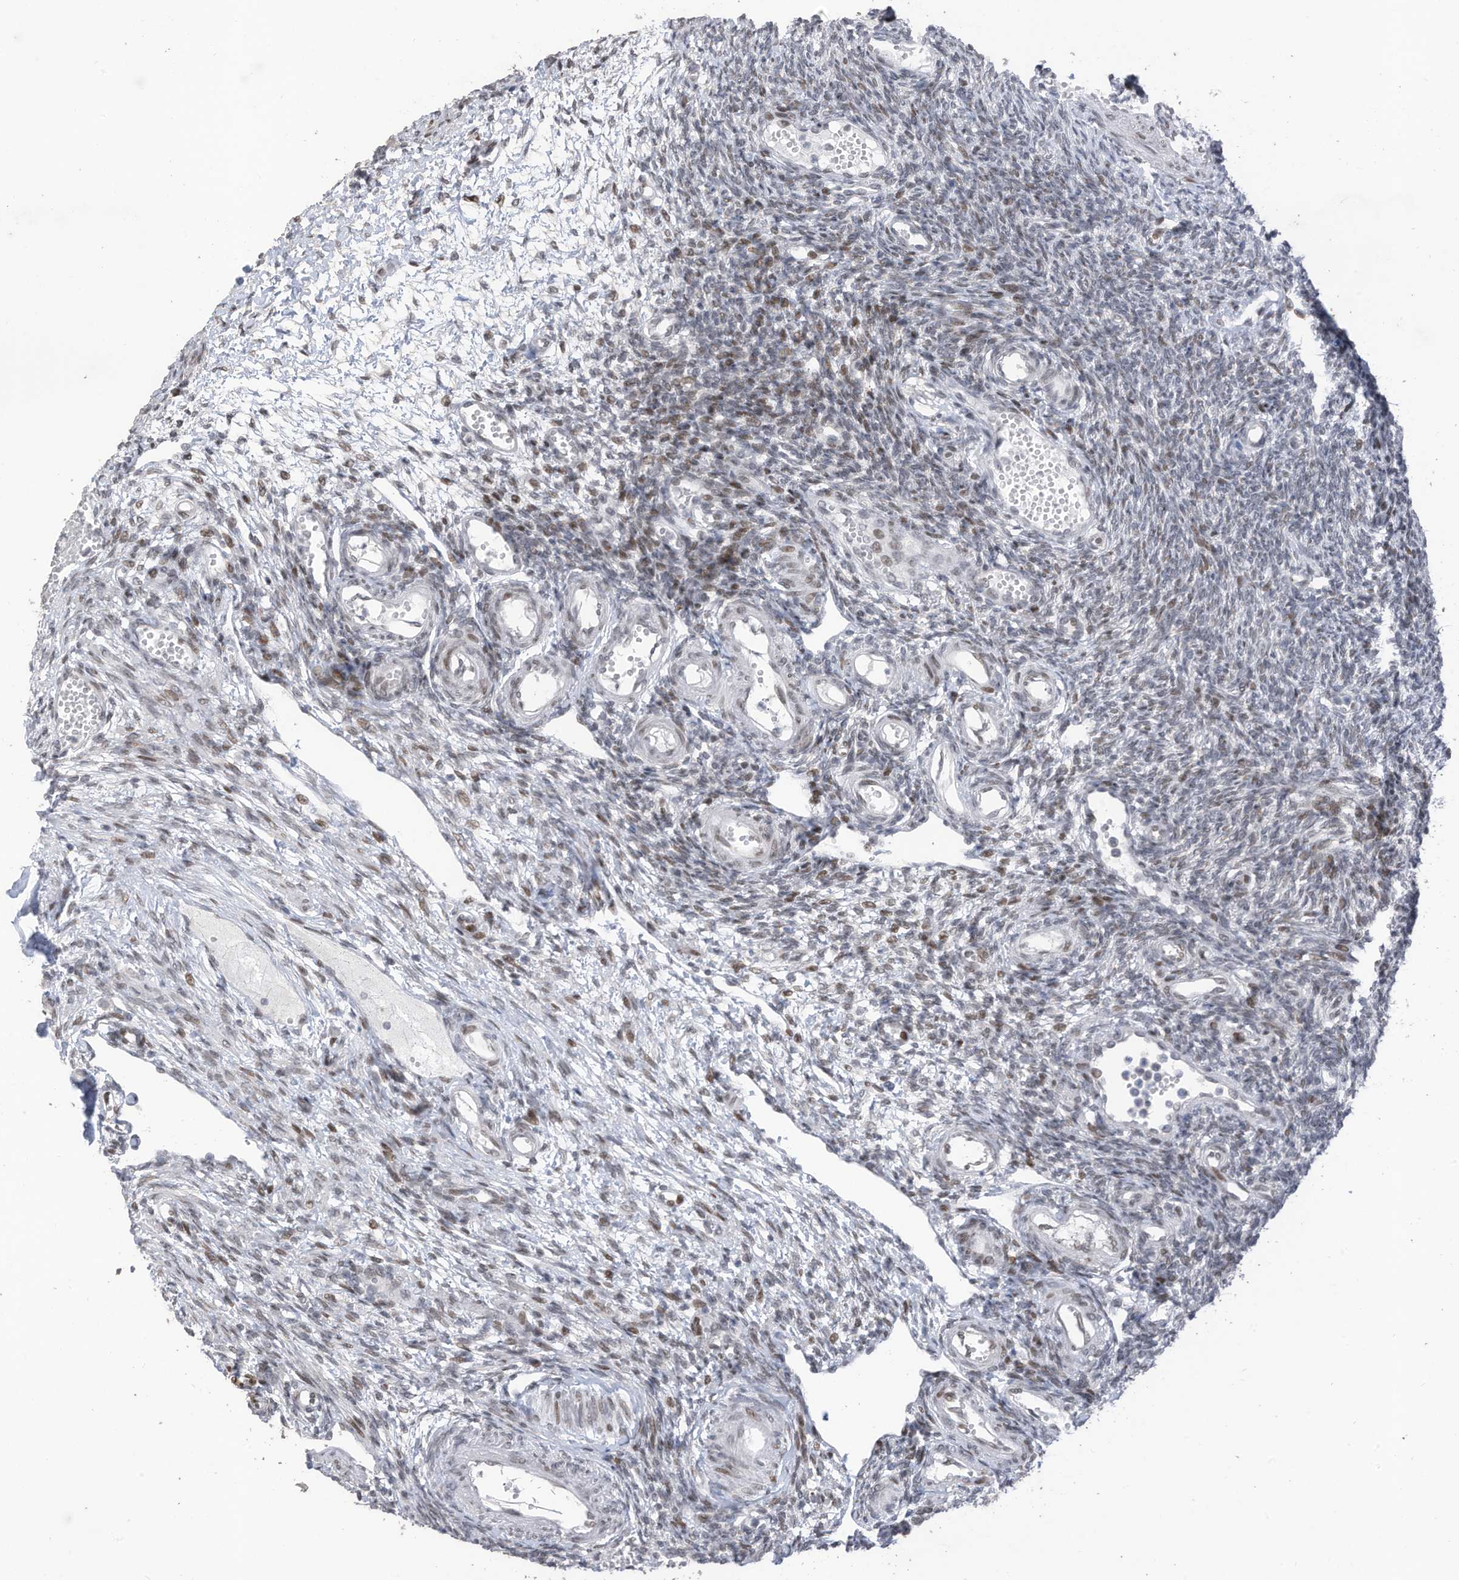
{"staining": {"intensity": "weak", "quantity": "25%-75%", "location": "nuclear"}, "tissue": "ovary", "cell_type": "Ovarian stroma cells", "image_type": "normal", "snomed": [{"axis": "morphology", "description": "Normal tissue, NOS"}, {"axis": "morphology", "description": "Cyst, NOS"}, {"axis": "topography", "description": "Ovary"}], "caption": "Human ovary stained with a brown dye reveals weak nuclear positive expression in about 25%-75% of ovarian stroma cells.", "gene": "RABL3", "patient": {"sex": "female", "age": 33}}